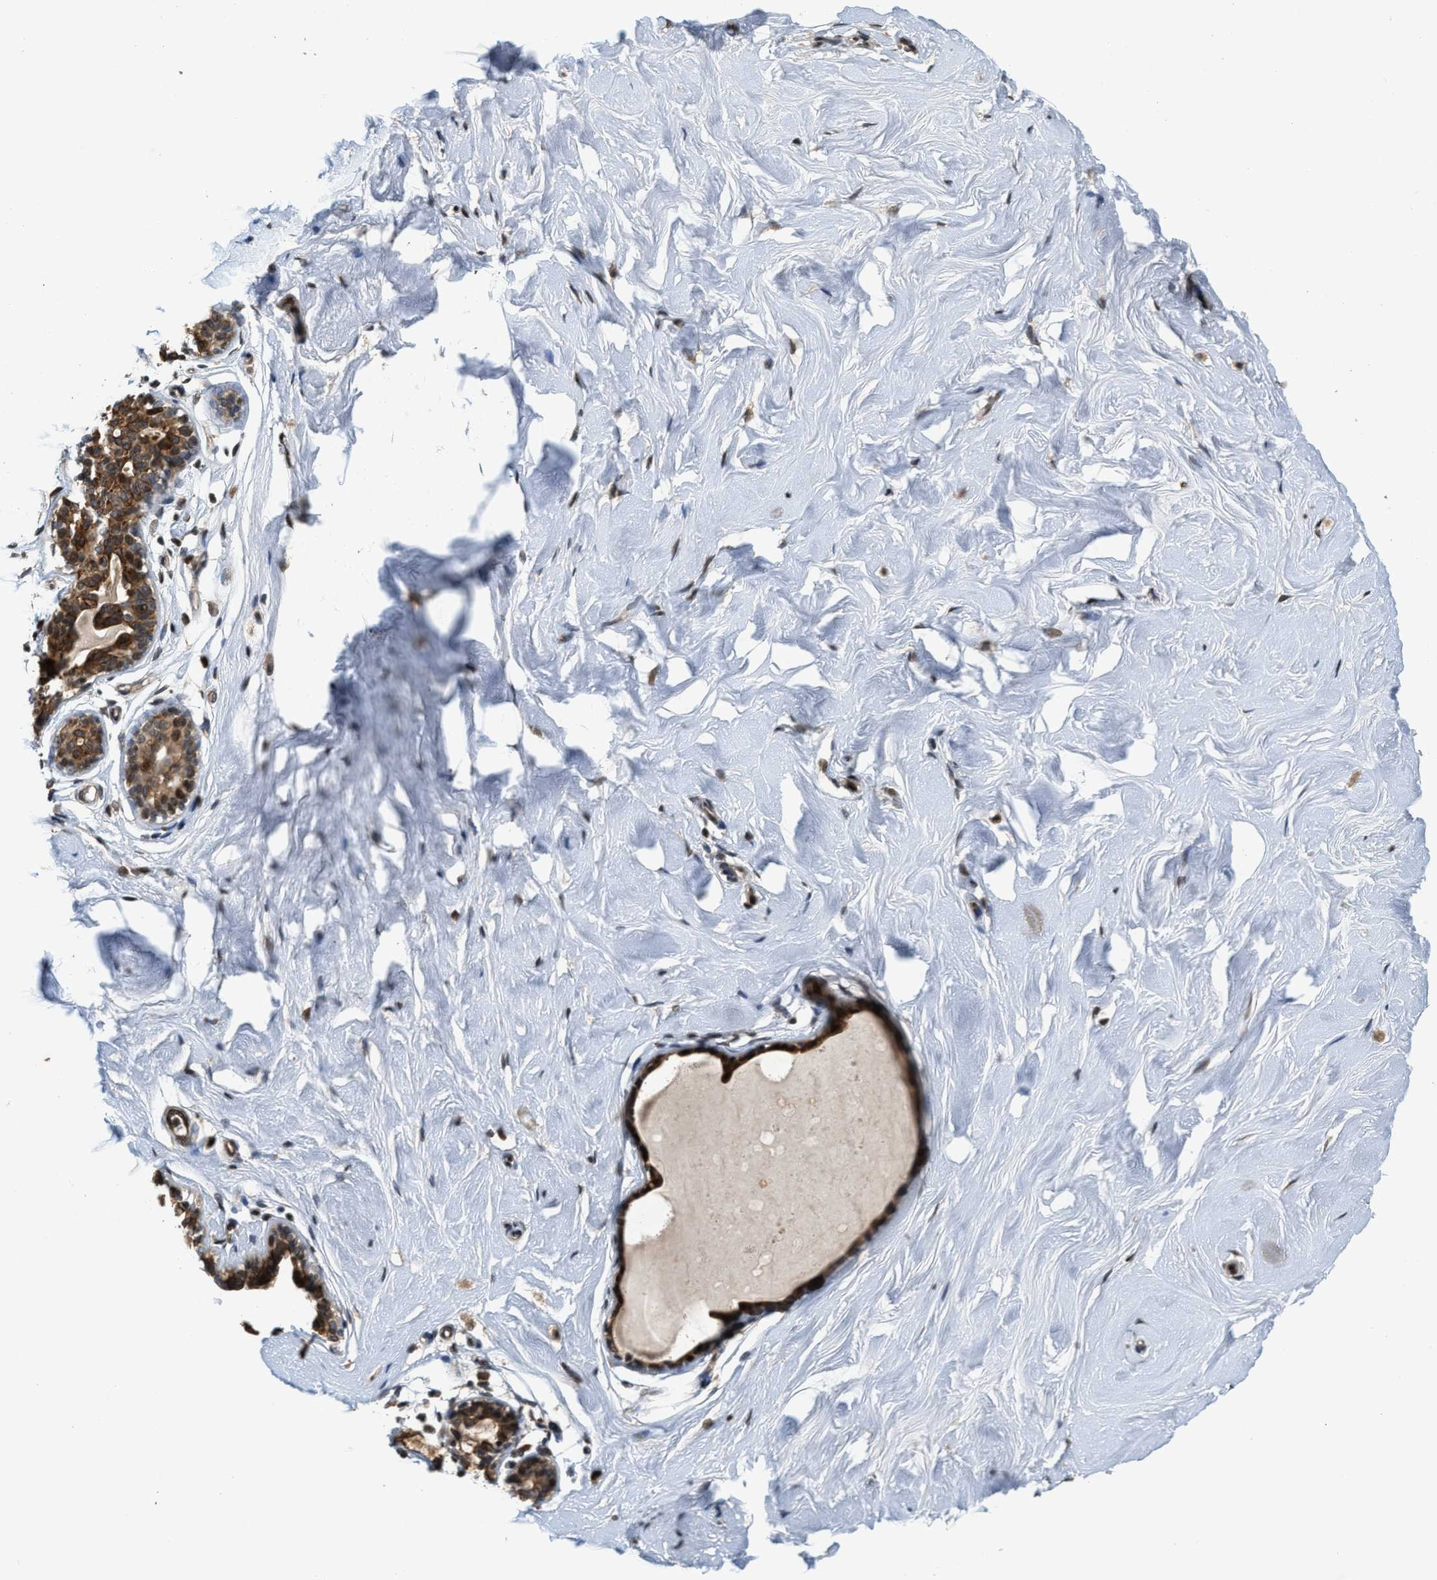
{"staining": {"intensity": "moderate", "quantity": ">75%", "location": "nuclear"}, "tissue": "breast", "cell_type": "Adipocytes", "image_type": "normal", "snomed": [{"axis": "morphology", "description": "Normal tissue, NOS"}, {"axis": "topography", "description": "Breast"}], "caption": "A brown stain highlights moderate nuclear expression of a protein in adipocytes of unremarkable human breast.", "gene": "SERTAD2", "patient": {"sex": "female", "age": 23}}